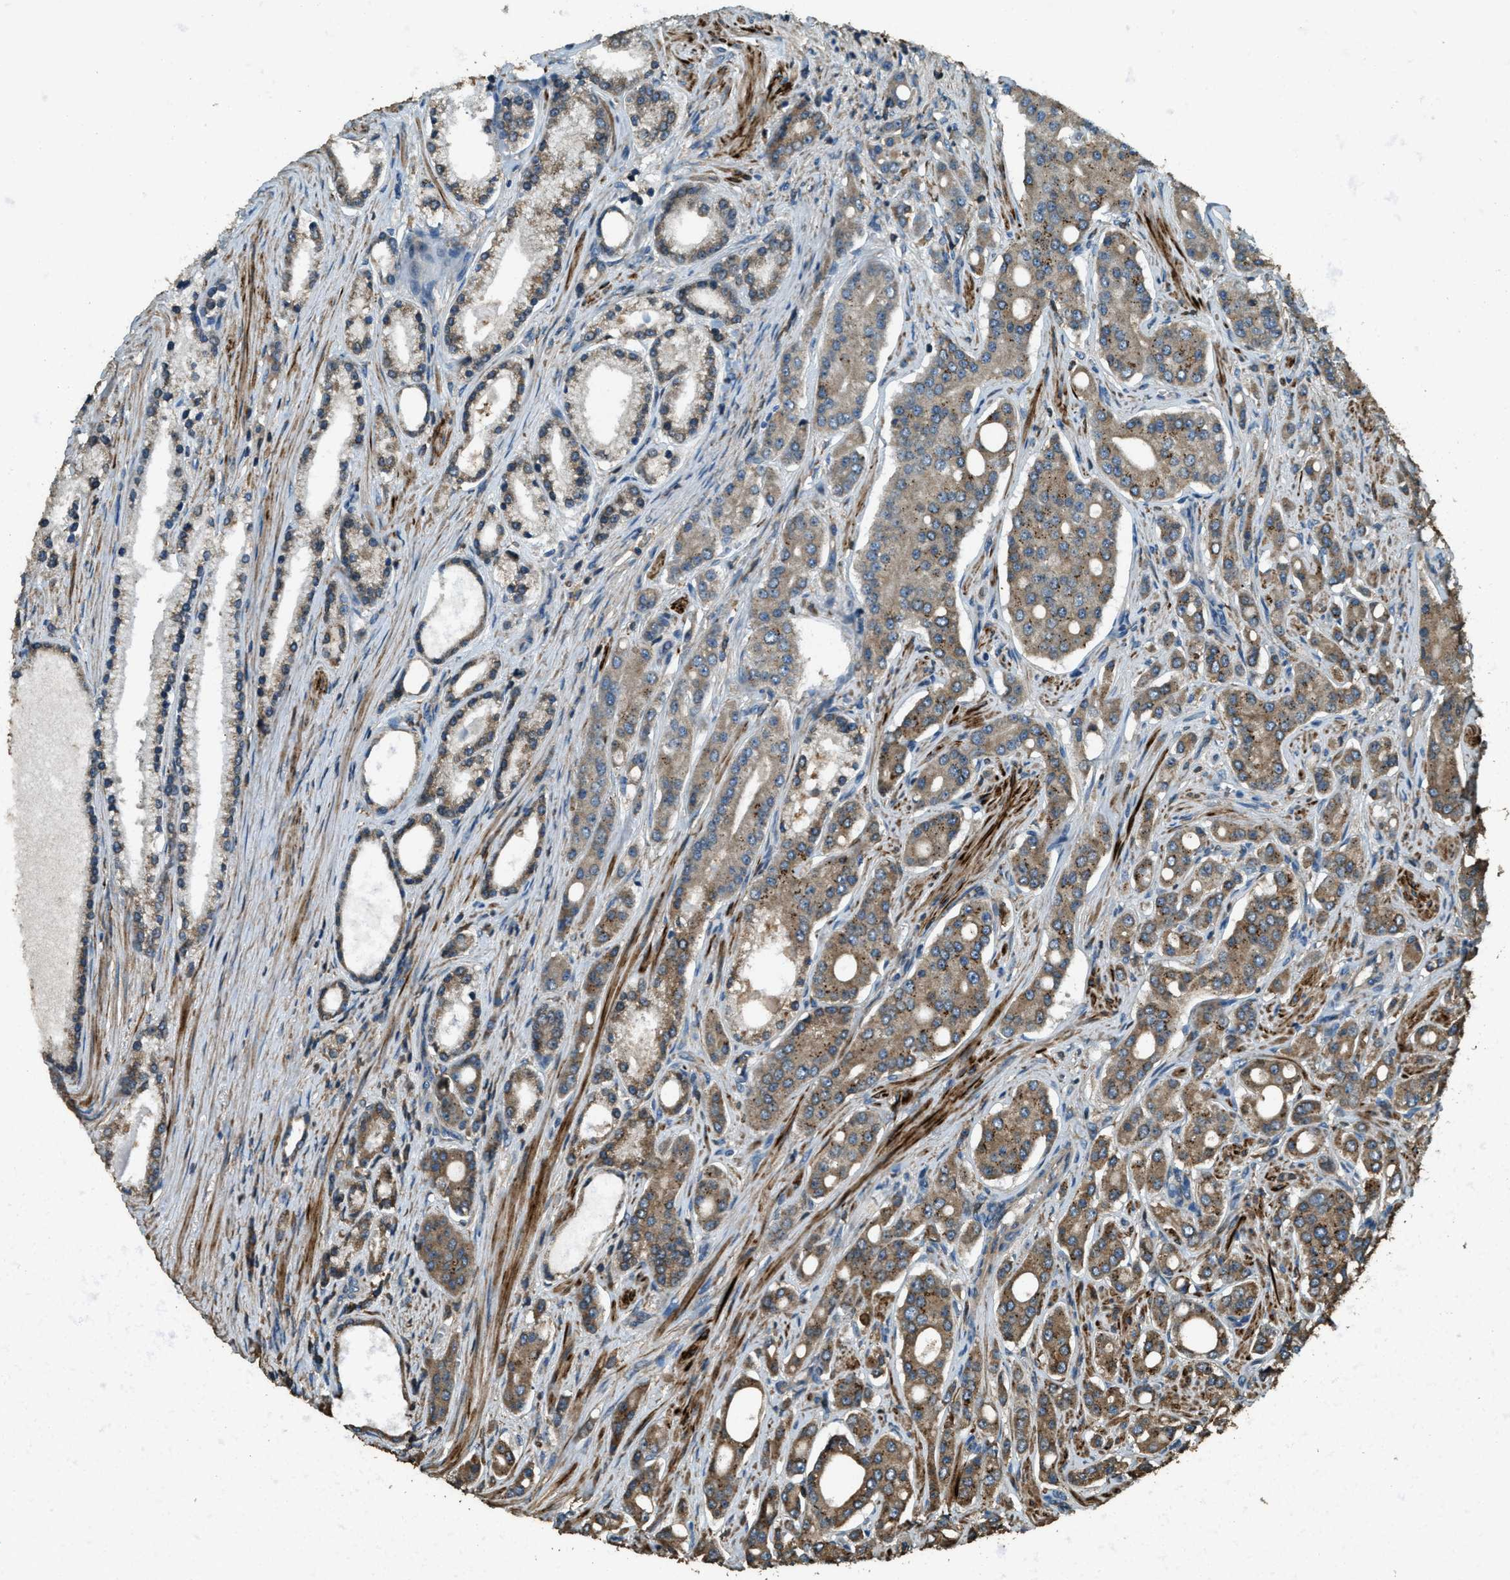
{"staining": {"intensity": "moderate", "quantity": ">75%", "location": "cytoplasmic/membranous"}, "tissue": "prostate cancer", "cell_type": "Tumor cells", "image_type": "cancer", "snomed": [{"axis": "morphology", "description": "Adenocarcinoma, High grade"}, {"axis": "topography", "description": "Prostate"}], "caption": "High-magnification brightfield microscopy of prostate cancer (adenocarcinoma (high-grade)) stained with DAB (3,3'-diaminobenzidine) (brown) and counterstained with hematoxylin (blue). tumor cells exhibit moderate cytoplasmic/membranous positivity is seen in about>75% of cells.", "gene": "ERGIC1", "patient": {"sex": "male", "age": 71}}